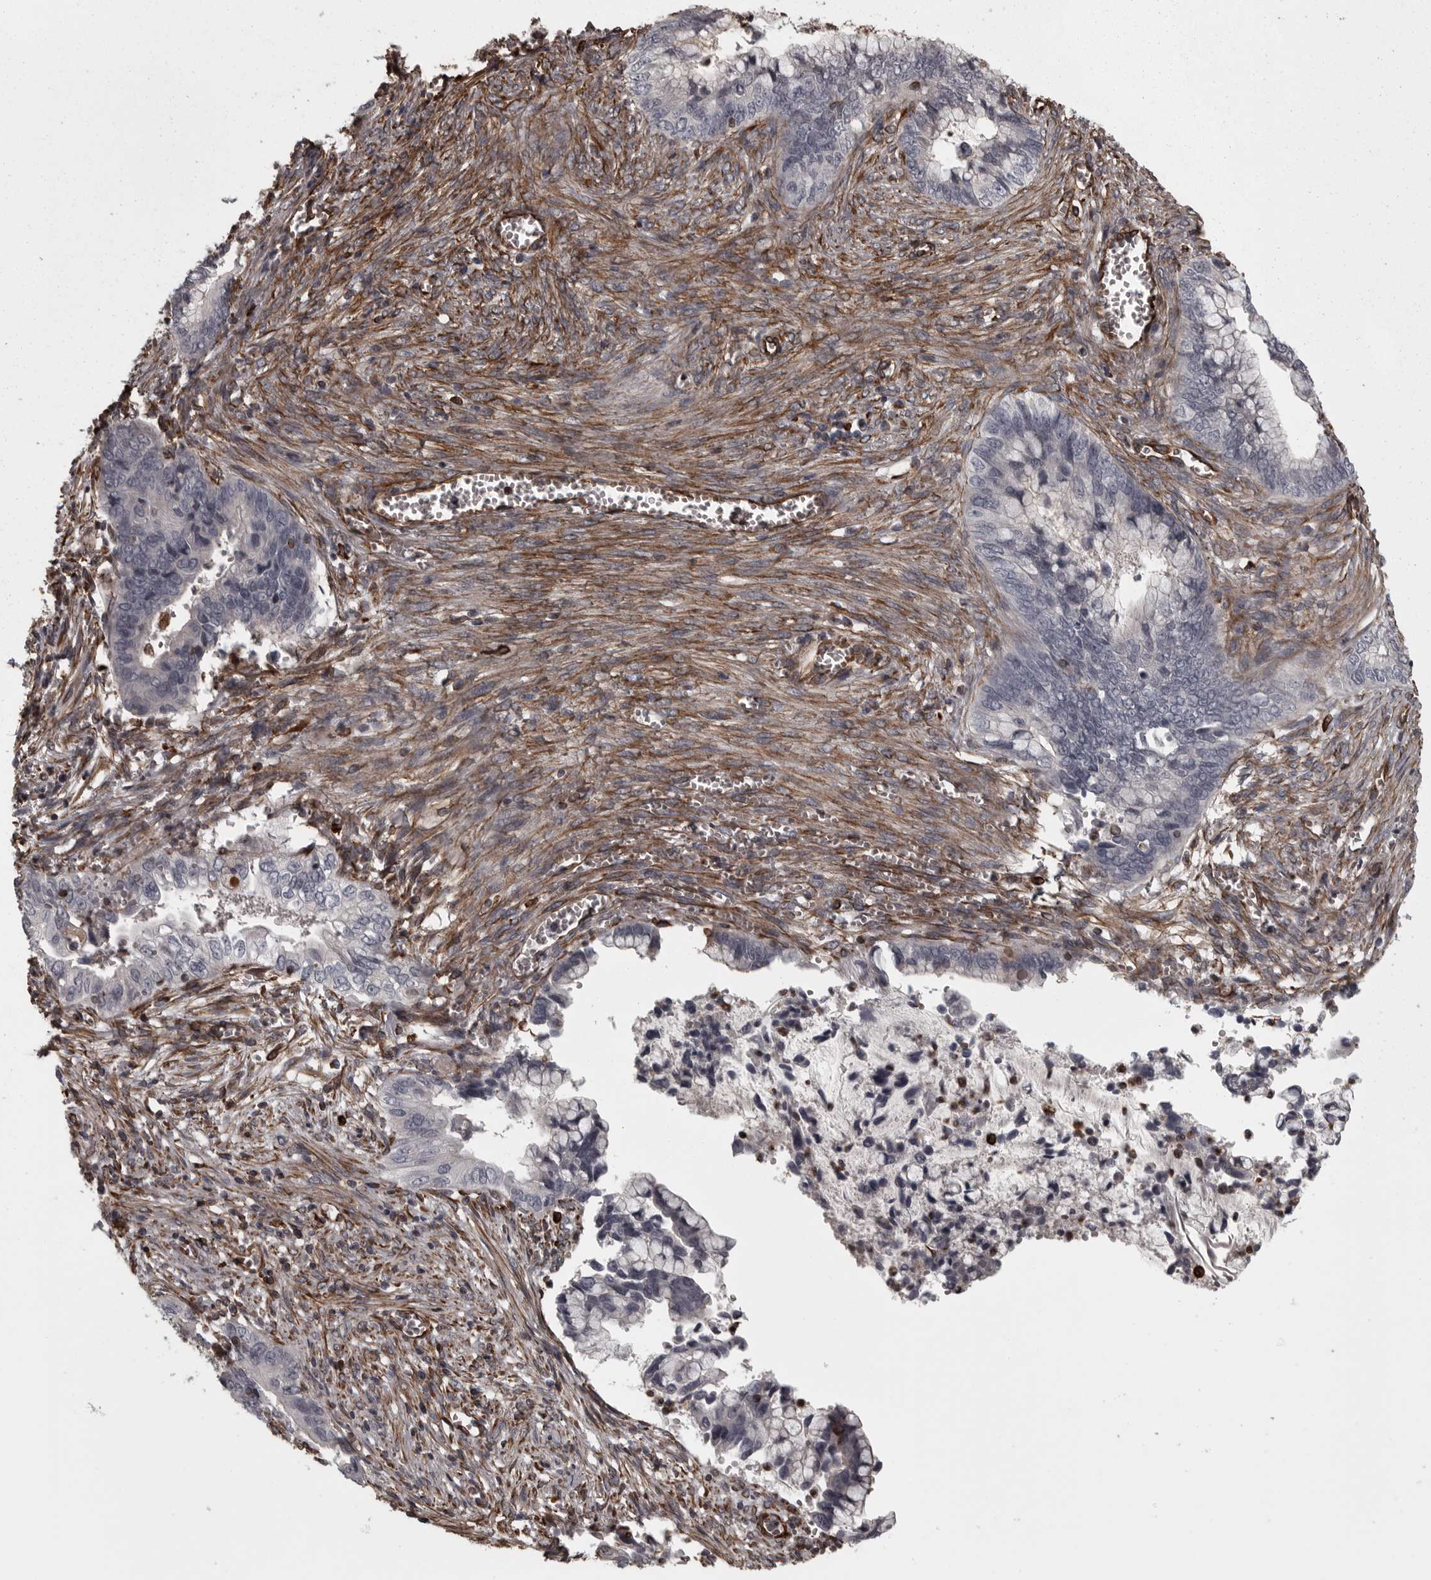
{"staining": {"intensity": "negative", "quantity": "none", "location": "none"}, "tissue": "cervical cancer", "cell_type": "Tumor cells", "image_type": "cancer", "snomed": [{"axis": "morphology", "description": "Adenocarcinoma, NOS"}, {"axis": "topography", "description": "Cervix"}], "caption": "Immunohistochemistry (IHC) image of cervical cancer stained for a protein (brown), which reveals no expression in tumor cells.", "gene": "FAAP100", "patient": {"sex": "female", "age": 44}}